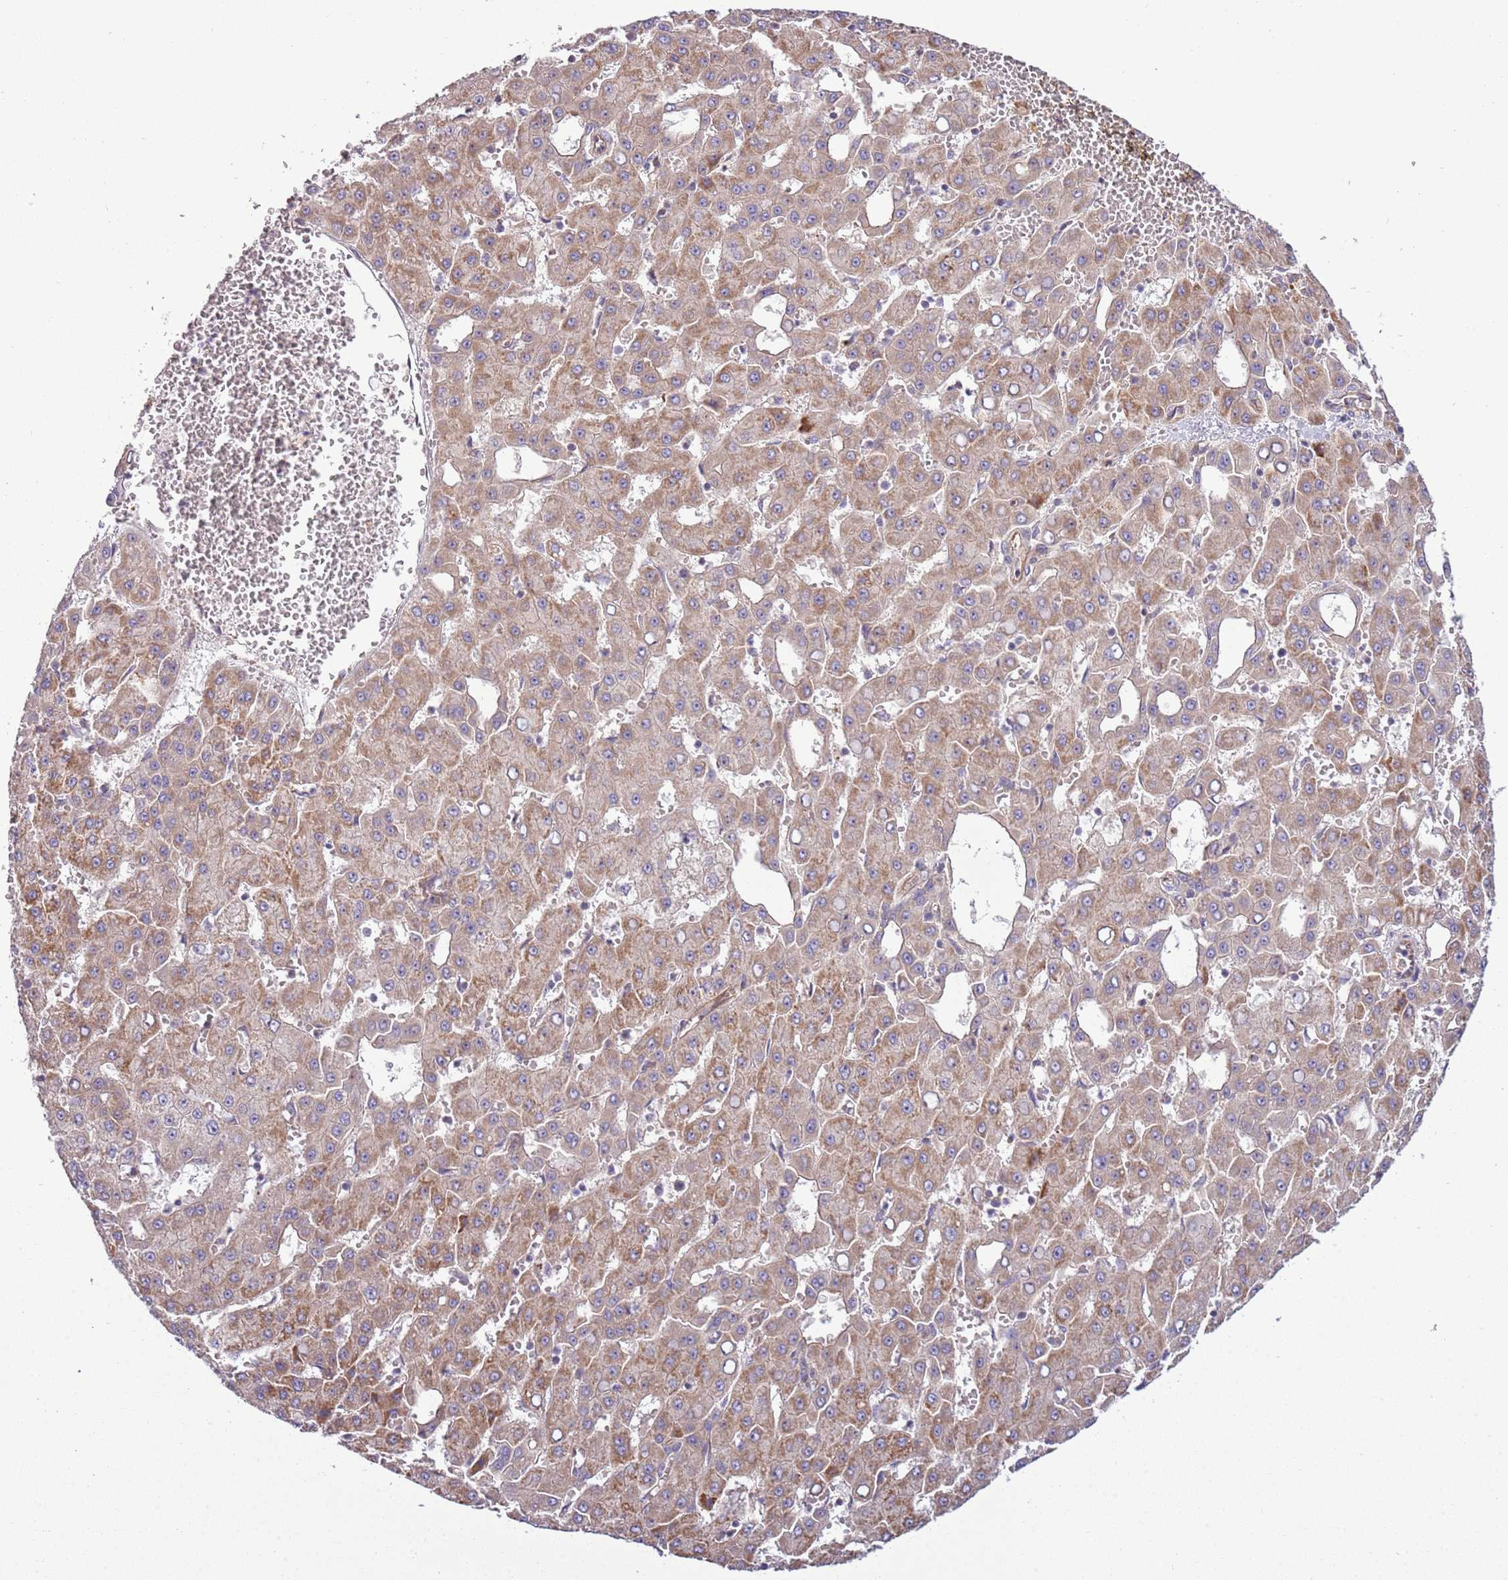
{"staining": {"intensity": "moderate", "quantity": "25%-75%", "location": "cytoplasmic/membranous"}, "tissue": "liver cancer", "cell_type": "Tumor cells", "image_type": "cancer", "snomed": [{"axis": "morphology", "description": "Carcinoma, Hepatocellular, NOS"}, {"axis": "topography", "description": "Liver"}], "caption": "Immunohistochemistry micrograph of liver hepatocellular carcinoma stained for a protein (brown), which displays medium levels of moderate cytoplasmic/membranous positivity in about 25%-75% of tumor cells.", "gene": "GNL1", "patient": {"sex": "male", "age": 47}}